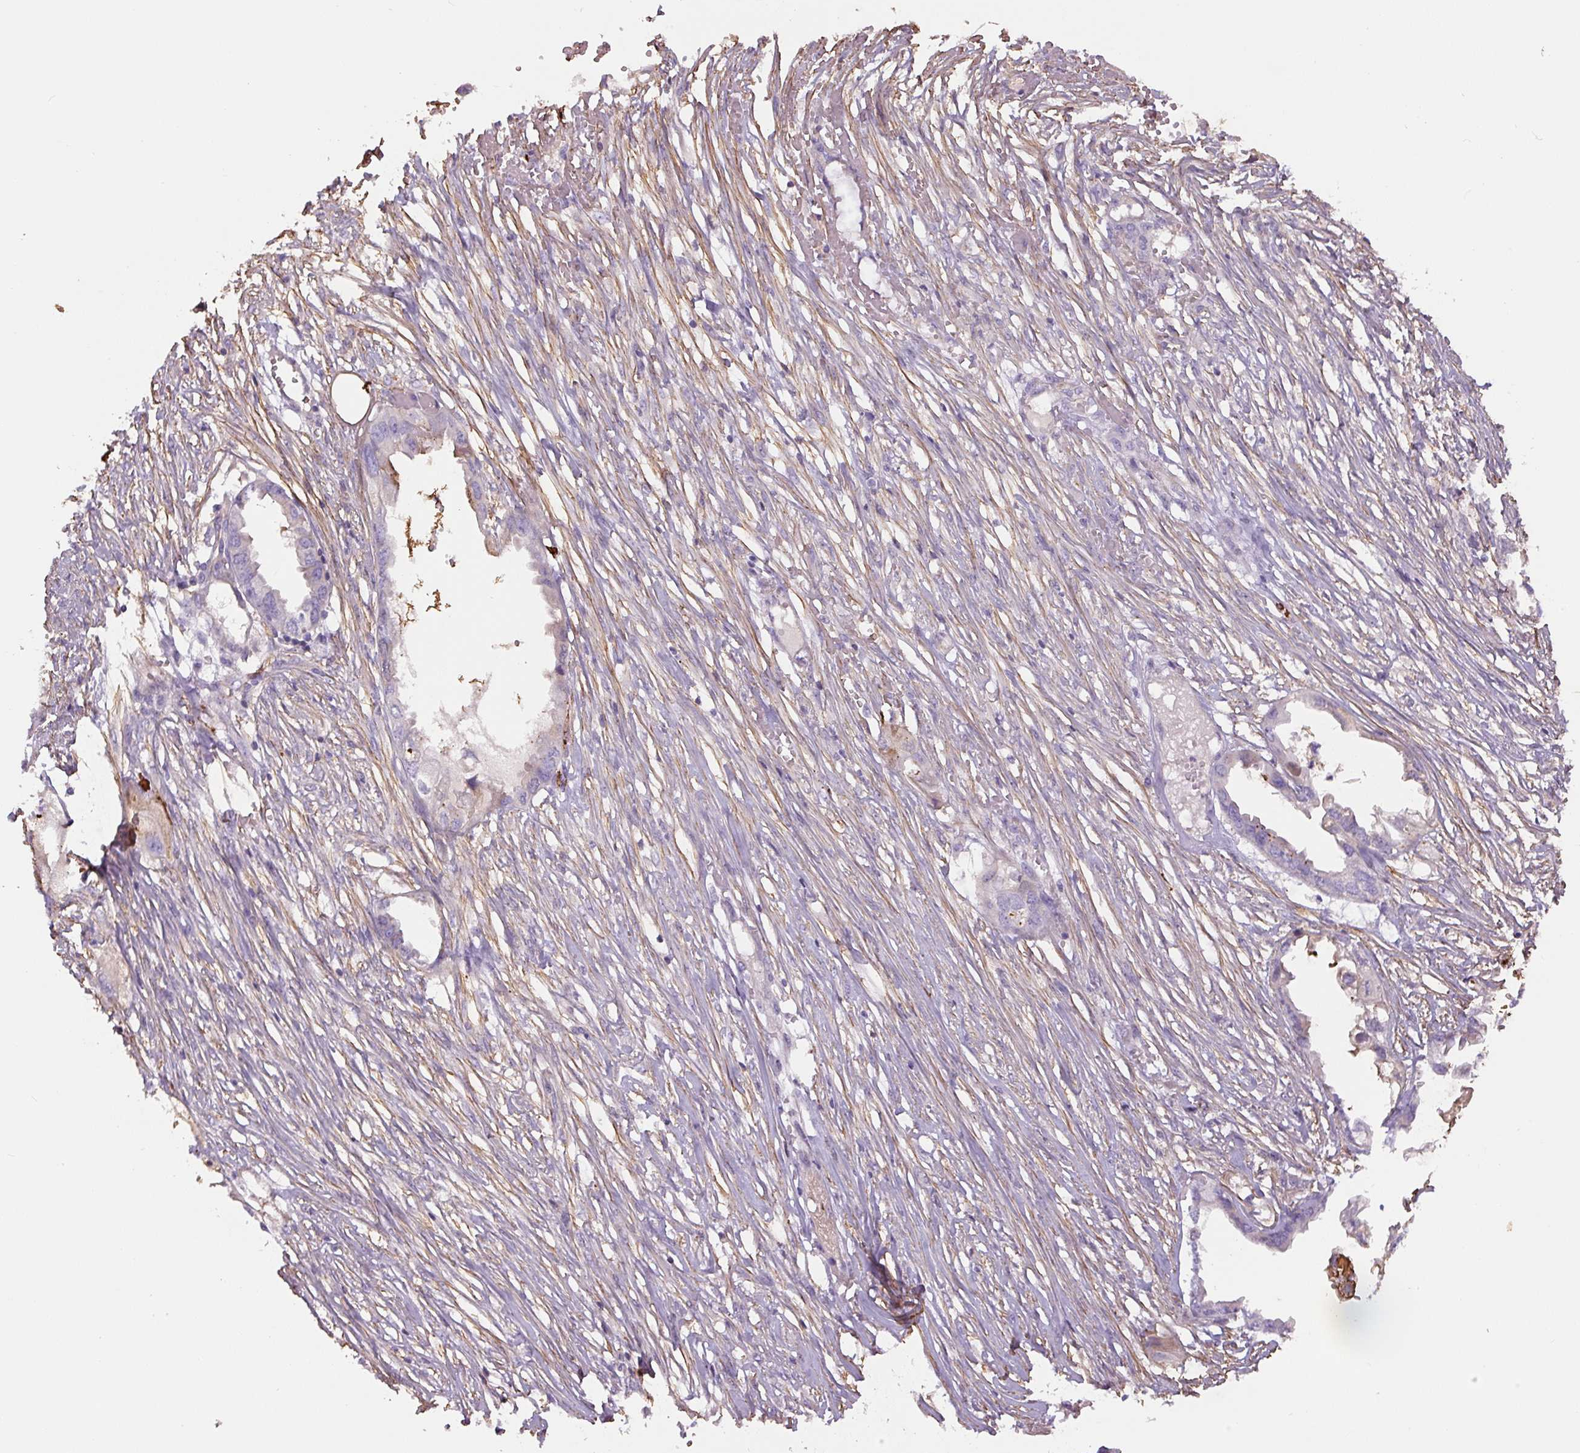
{"staining": {"intensity": "negative", "quantity": "none", "location": "none"}, "tissue": "endometrial cancer", "cell_type": "Tumor cells", "image_type": "cancer", "snomed": [{"axis": "morphology", "description": "Adenocarcinoma, NOS"}, {"axis": "morphology", "description": "Adenocarcinoma, metastatic, NOS"}, {"axis": "topography", "description": "Adipose tissue"}, {"axis": "topography", "description": "Endometrium"}], "caption": "Immunohistochemical staining of human endometrial cancer (metastatic adenocarcinoma) exhibits no significant staining in tumor cells.", "gene": "CCNI2", "patient": {"sex": "female", "age": 67}}